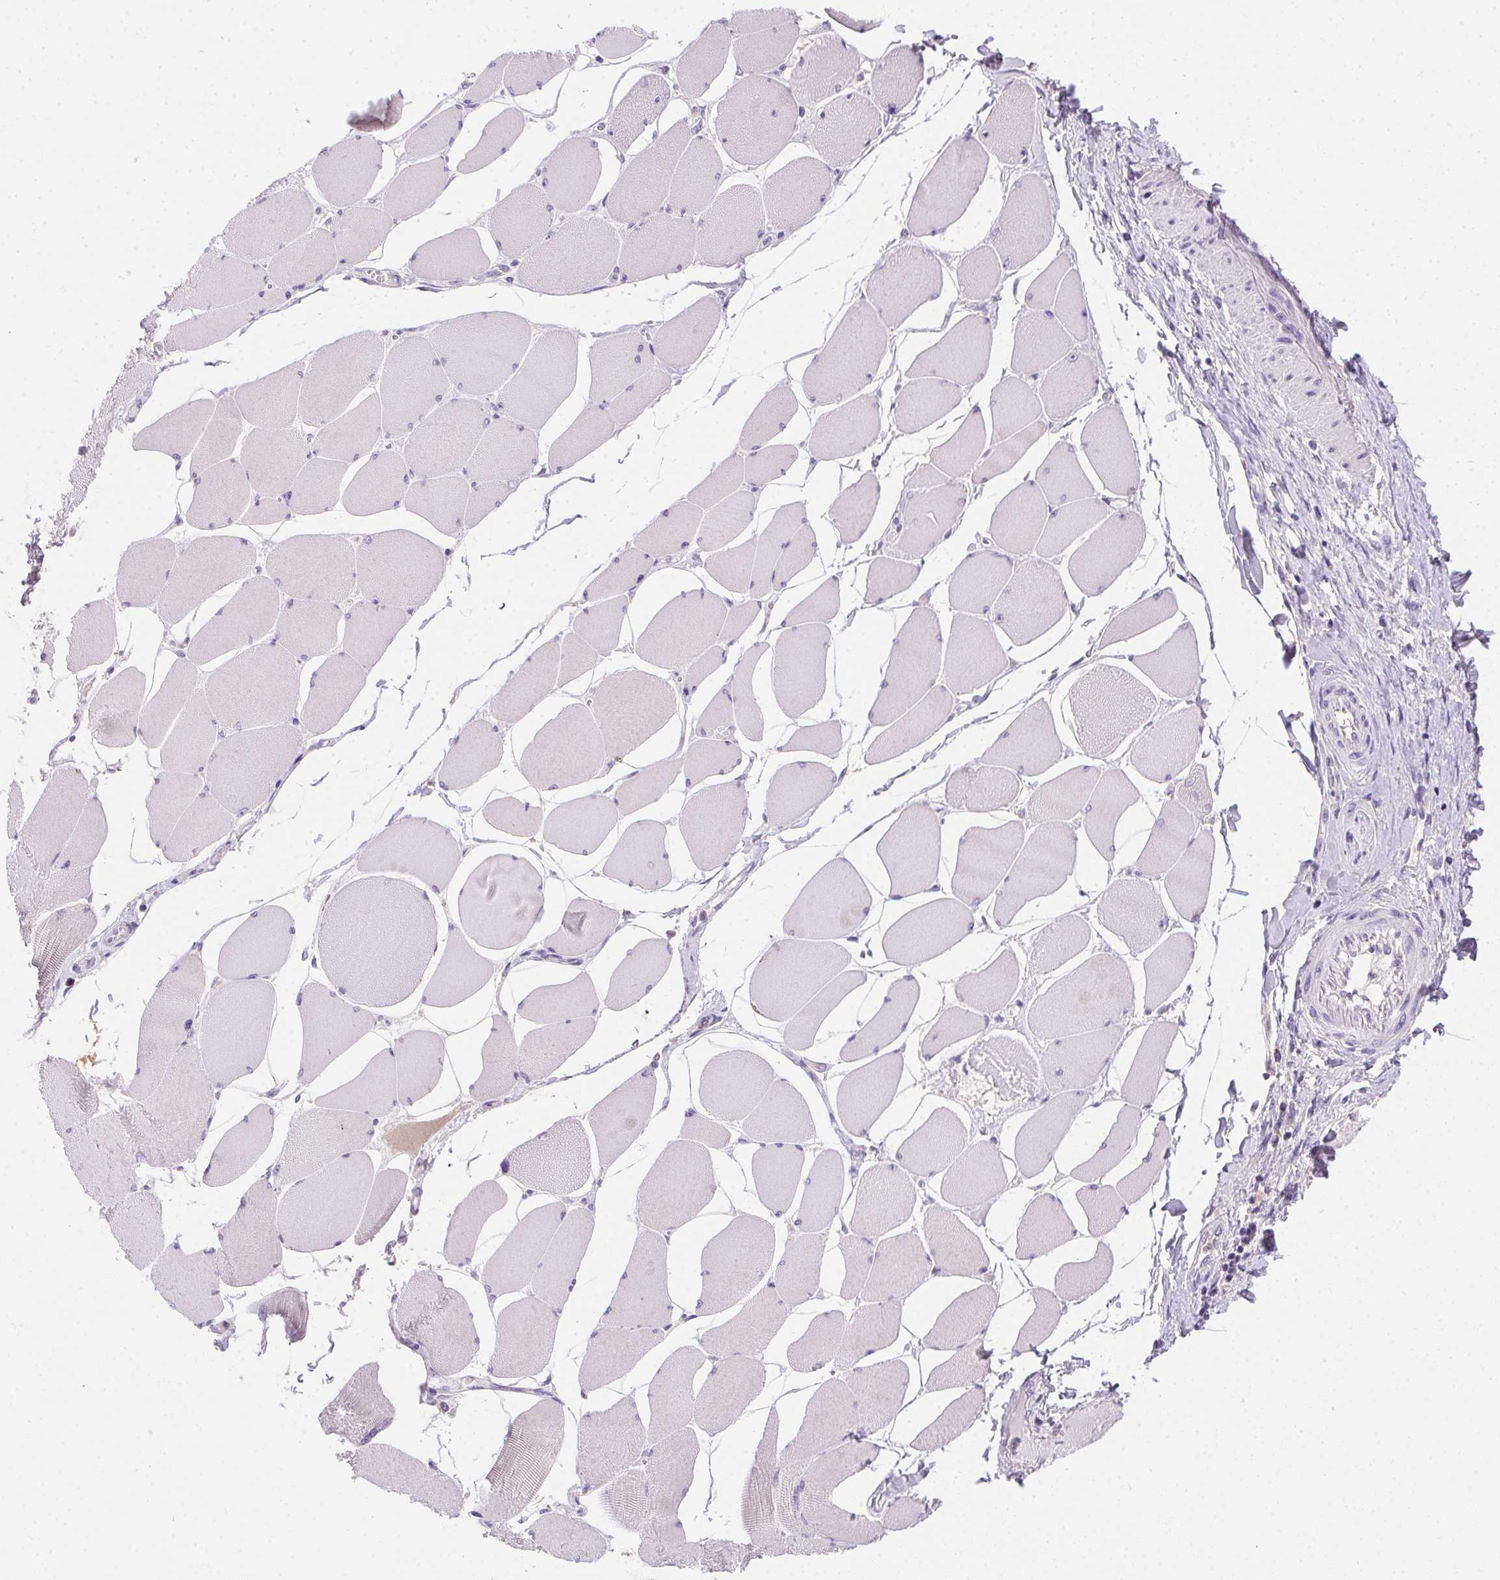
{"staining": {"intensity": "weak", "quantity": "<25%", "location": "cytoplasmic/membranous"}, "tissue": "skeletal muscle", "cell_type": "Myocytes", "image_type": "normal", "snomed": [{"axis": "morphology", "description": "Normal tissue, NOS"}, {"axis": "topography", "description": "Skeletal muscle"}], "caption": "The immunohistochemistry (IHC) micrograph has no significant positivity in myocytes of skeletal muscle. (Immunohistochemistry, brightfield microscopy, high magnification).", "gene": "SSTR4", "patient": {"sex": "female", "age": 75}}